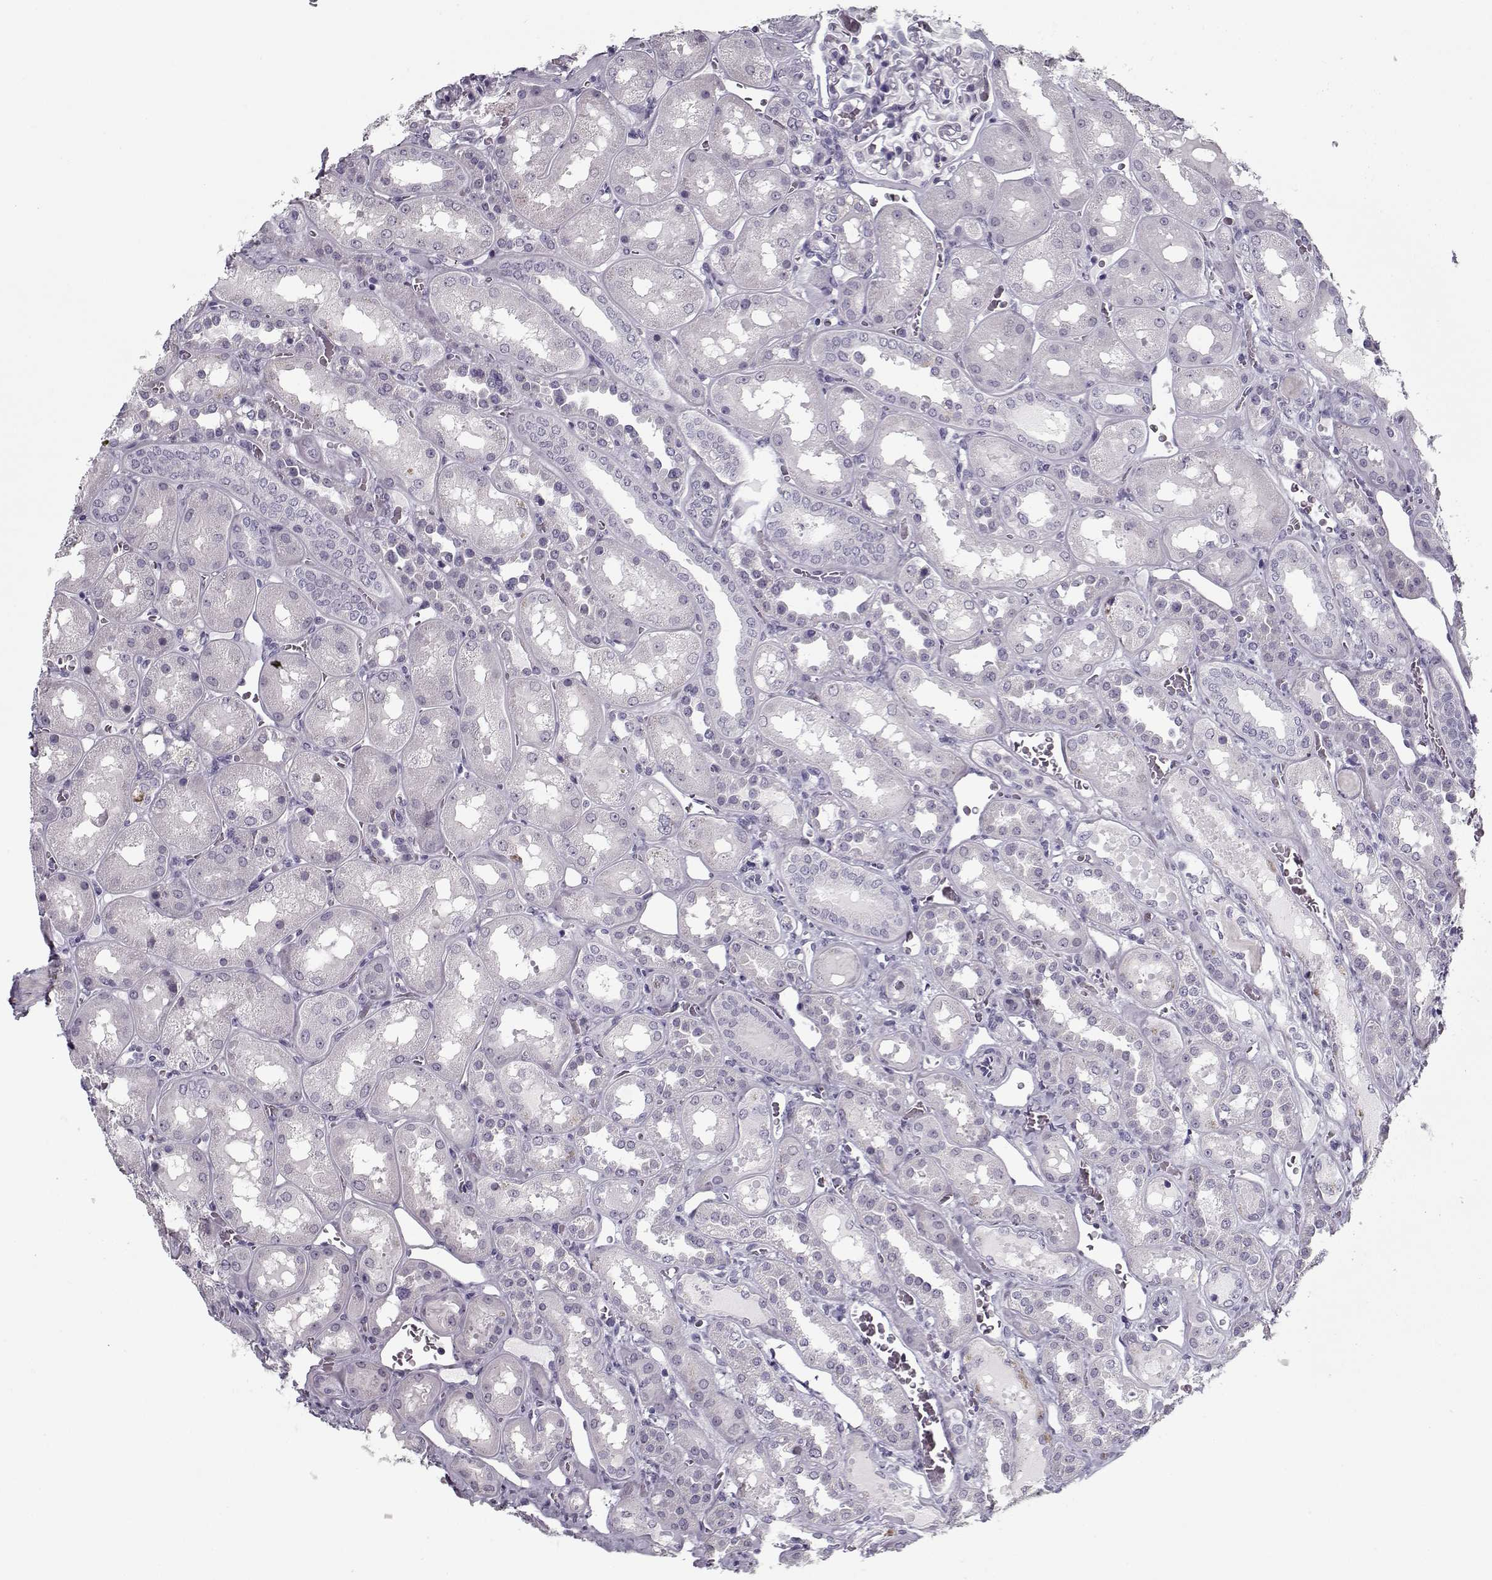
{"staining": {"intensity": "negative", "quantity": "none", "location": "none"}, "tissue": "kidney", "cell_type": "Cells in glomeruli", "image_type": "normal", "snomed": [{"axis": "morphology", "description": "Normal tissue, NOS"}, {"axis": "topography", "description": "Kidney"}], "caption": "Immunohistochemistry of benign kidney reveals no staining in cells in glomeruli.", "gene": "RNF32", "patient": {"sex": "male", "age": 73}}